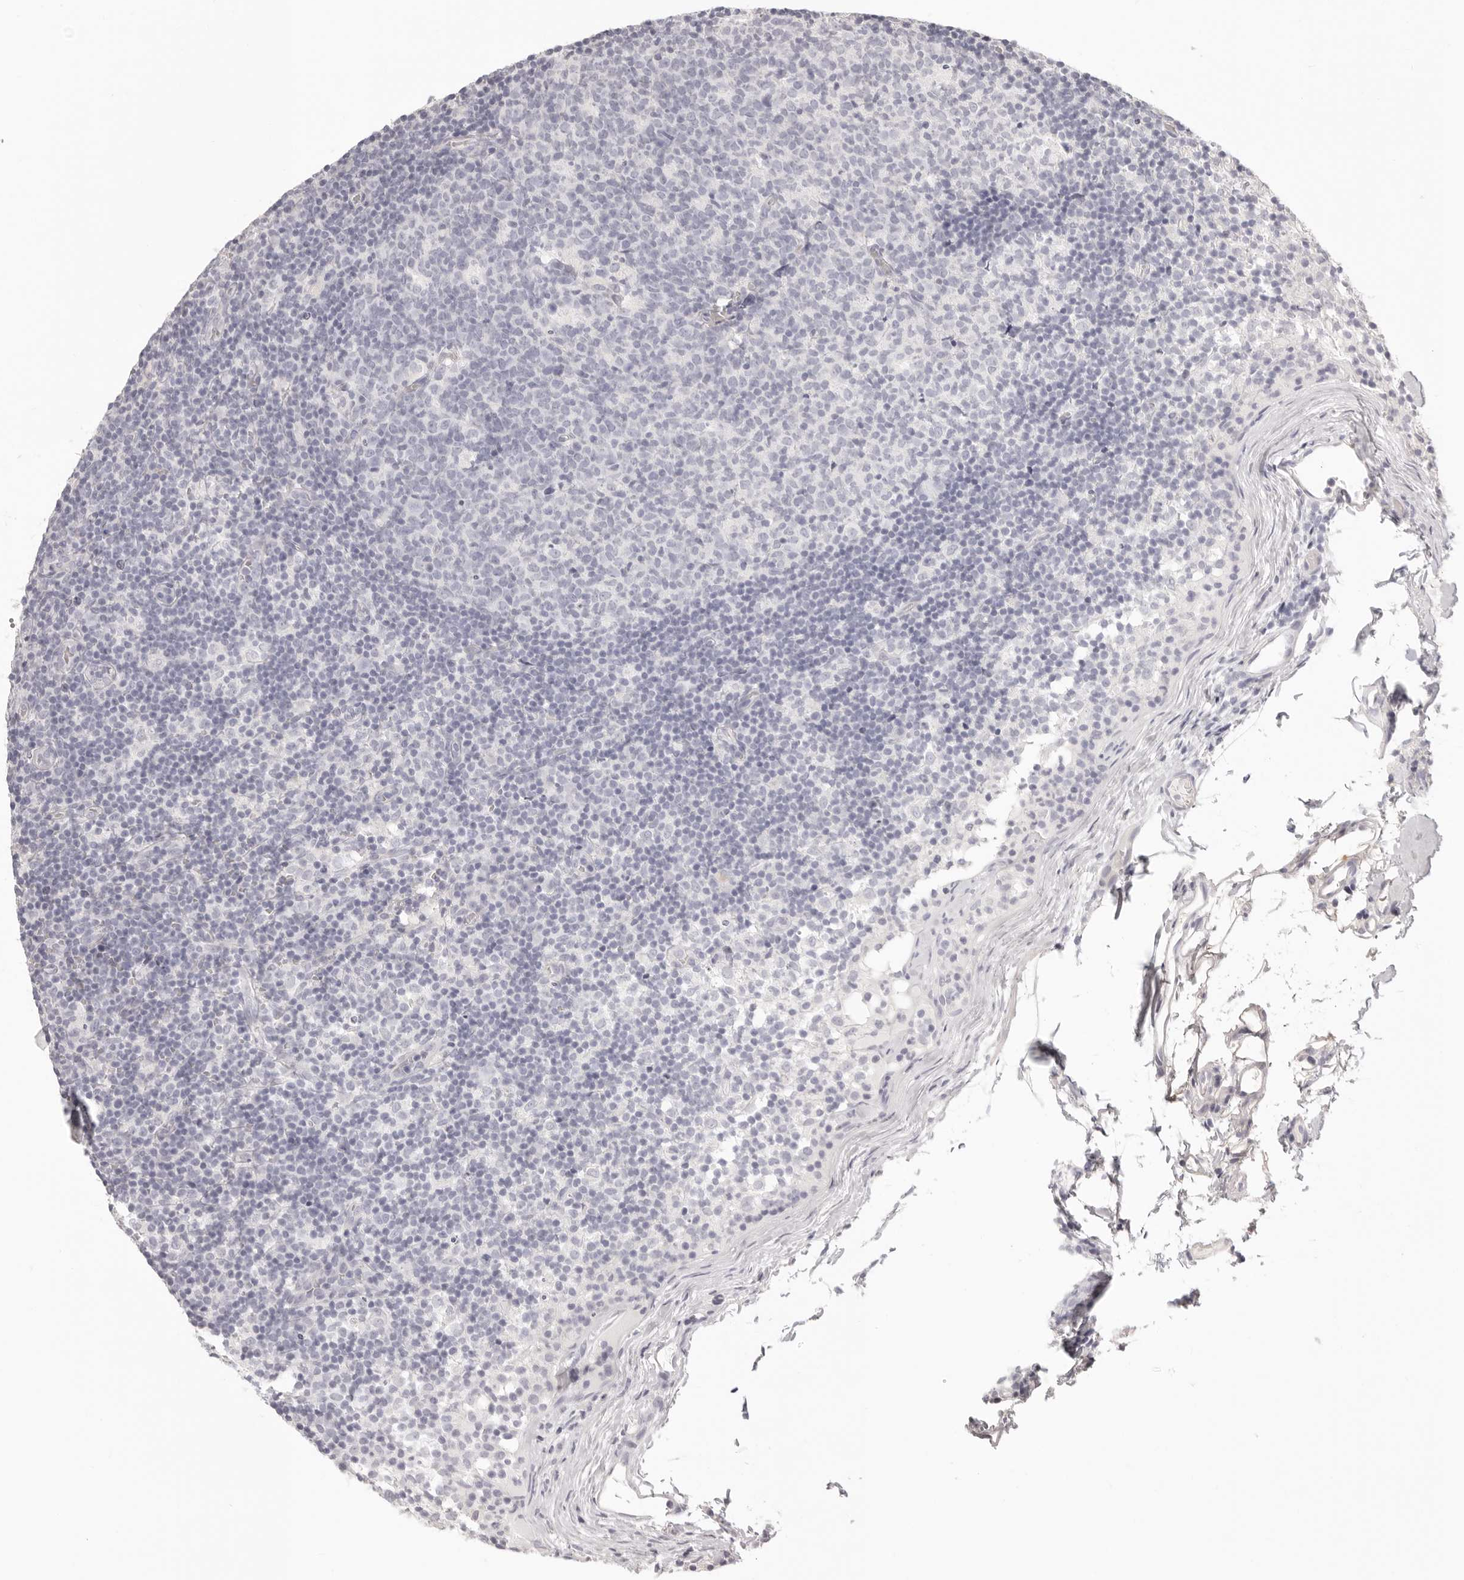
{"staining": {"intensity": "negative", "quantity": "none", "location": "none"}, "tissue": "lymph node", "cell_type": "Germinal center cells", "image_type": "normal", "snomed": [{"axis": "morphology", "description": "Normal tissue, NOS"}, {"axis": "morphology", "description": "Inflammation, NOS"}, {"axis": "topography", "description": "Lymph node"}], "caption": "The immunohistochemistry (IHC) photomicrograph has no significant staining in germinal center cells of lymph node. (DAB (3,3'-diaminobenzidine) immunohistochemistry (IHC) with hematoxylin counter stain).", "gene": "FABP1", "patient": {"sex": "male", "age": 55}}